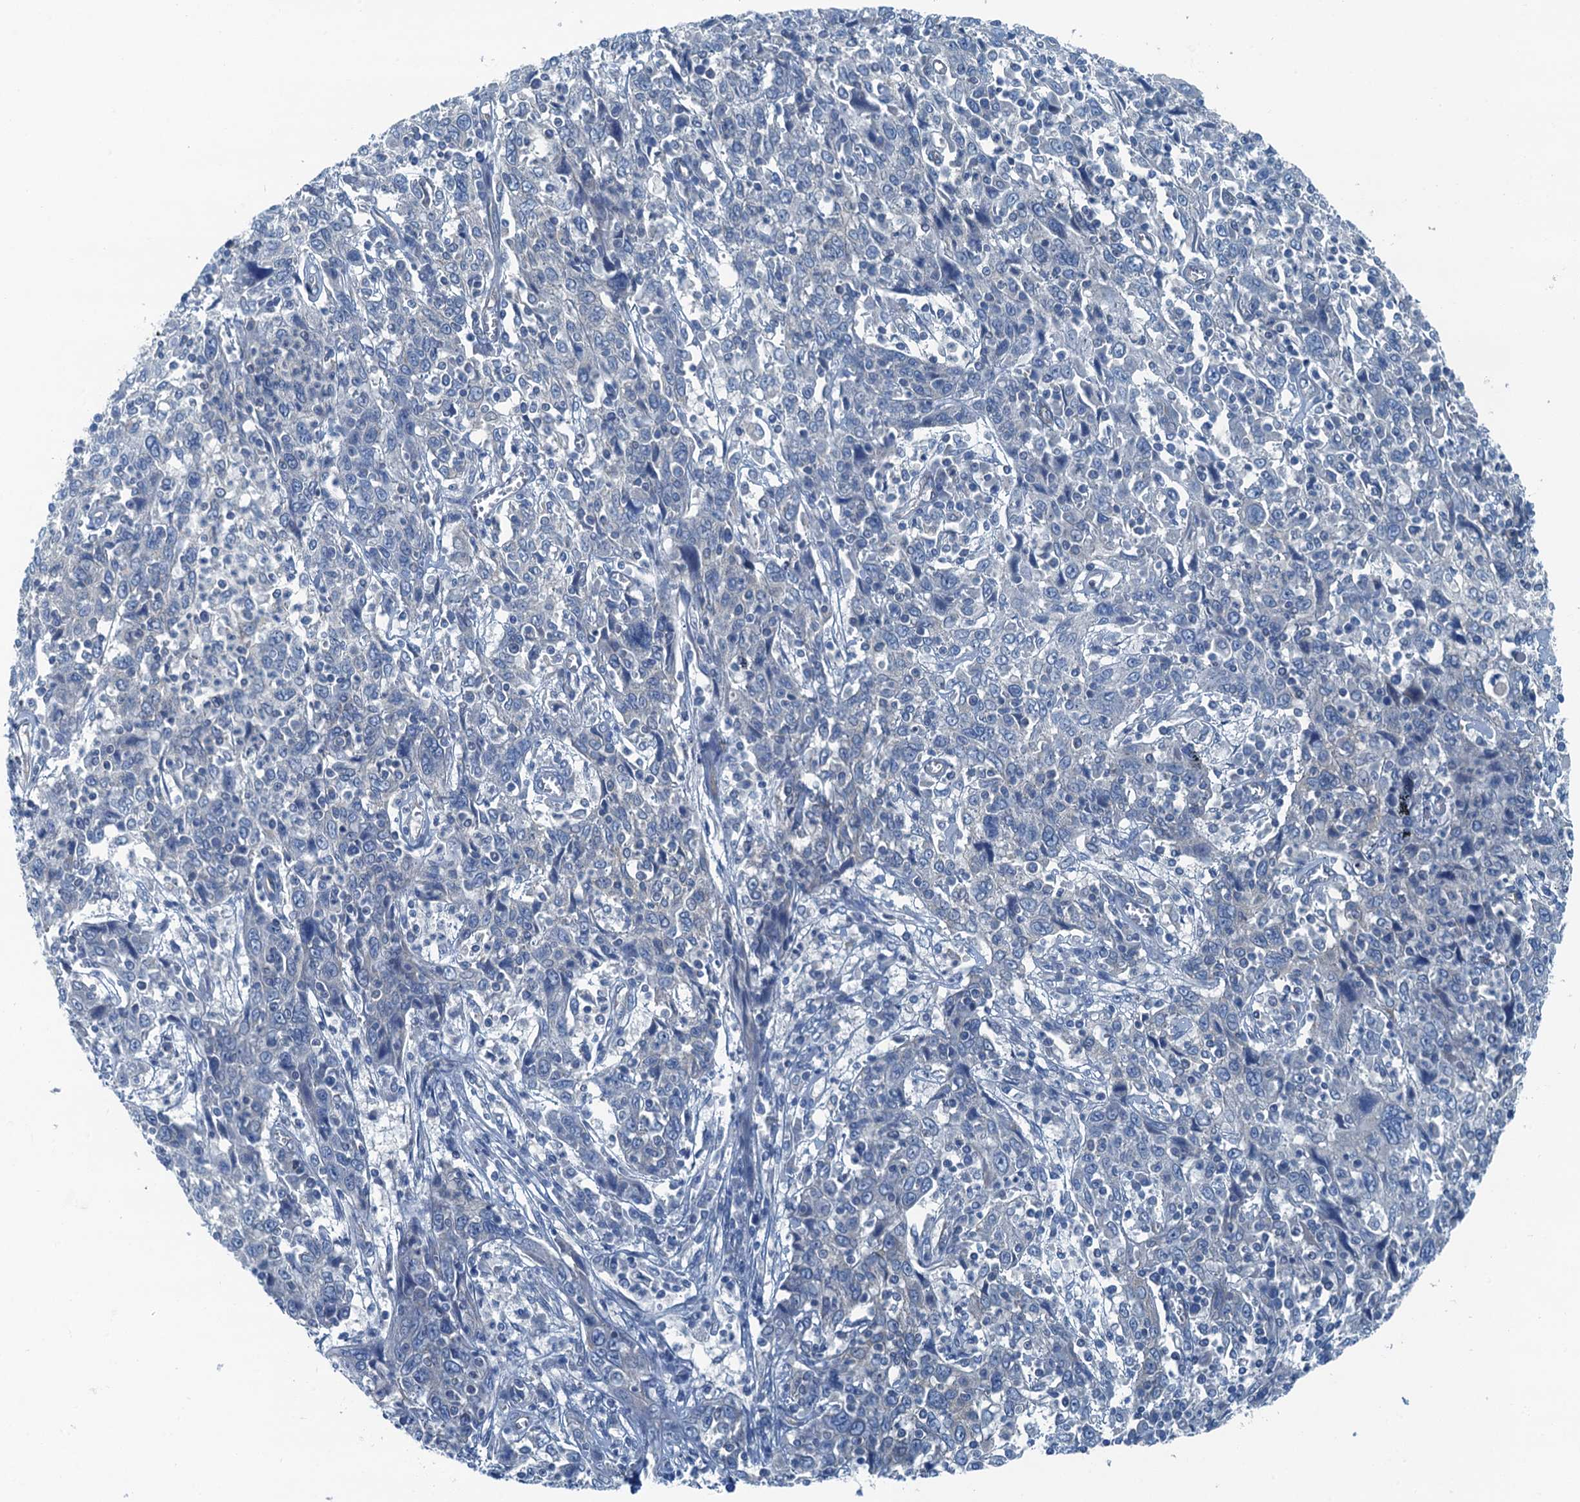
{"staining": {"intensity": "negative", "quantity": "none", "location": "none"}, "tissue": "cervical cancer", "cell_type": "Tumor cells", "image_type": "cancer", "snomed": [{"axis": "morphology", "description": "Squamous cell carcinoma, NOS"}, {"axis": "topography", "description": "Cervix"}], "caption": "An image of cervical cancer (squamous cell carcinoma) stained for a protein demonstrates no brown staining in tumor cells.", "gene": "GFOD2", "patient": {"sex": "female", "age": 46}}